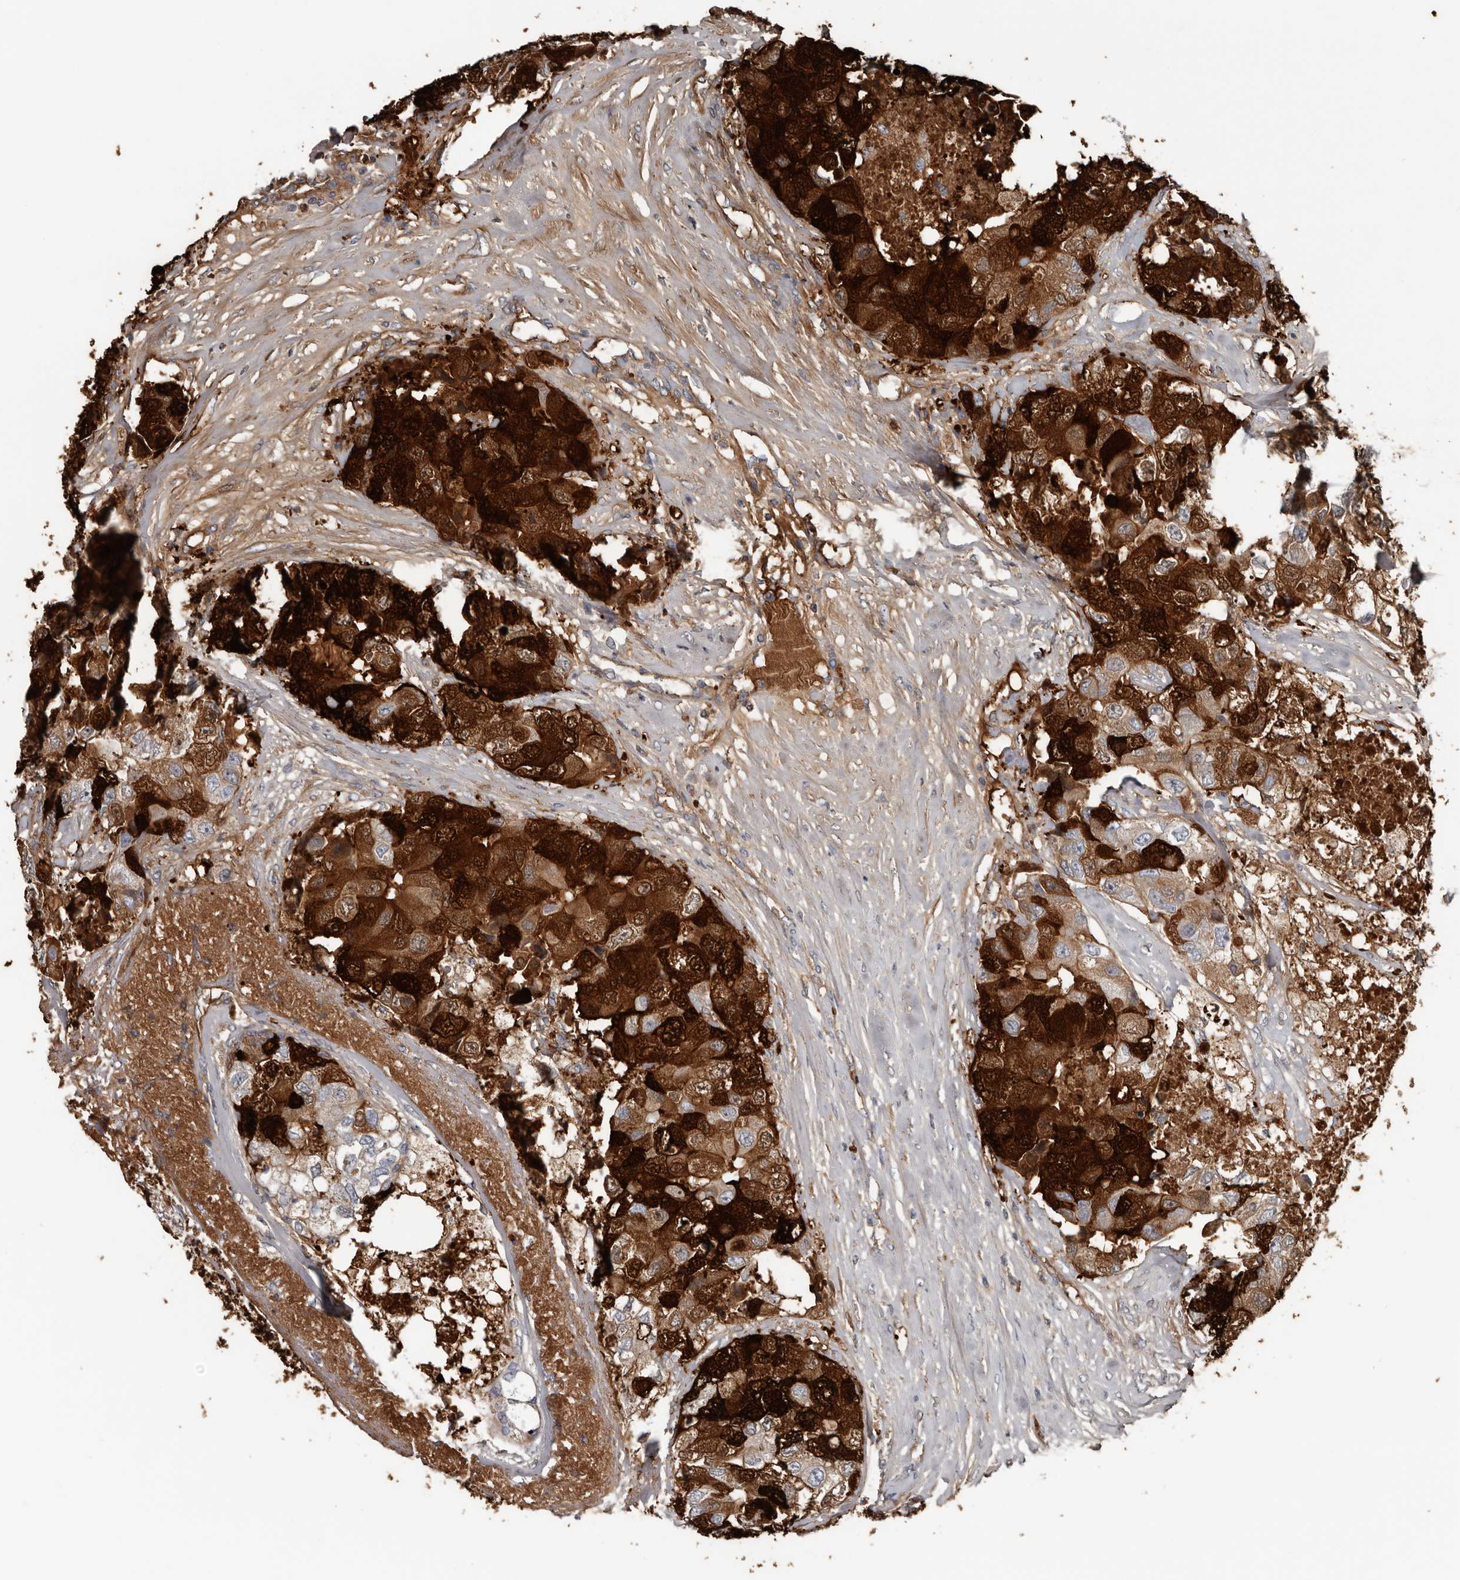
{"staining": {"intensity": "strong", "quantity": ">75%", "location": "cytoplasmic/membranous,nuclear"}, "tissue": "breast cancer", "cell_type": "Tumor cells", "image_type": "cancer", "snomed": [{"axis": "morphology", "description": "Duct carcinoma"}, {"axis": "topography", "description": "Breast"}], "caption": "This is an image of immunohistochemistry staining of invasive ductal carcinoma (breast), which shows strong expression in the cytoplasmic/membranous and nuclear of tumor cells.", "gene": "FABP7", "patient": {"sex": "female", "age": 62}}